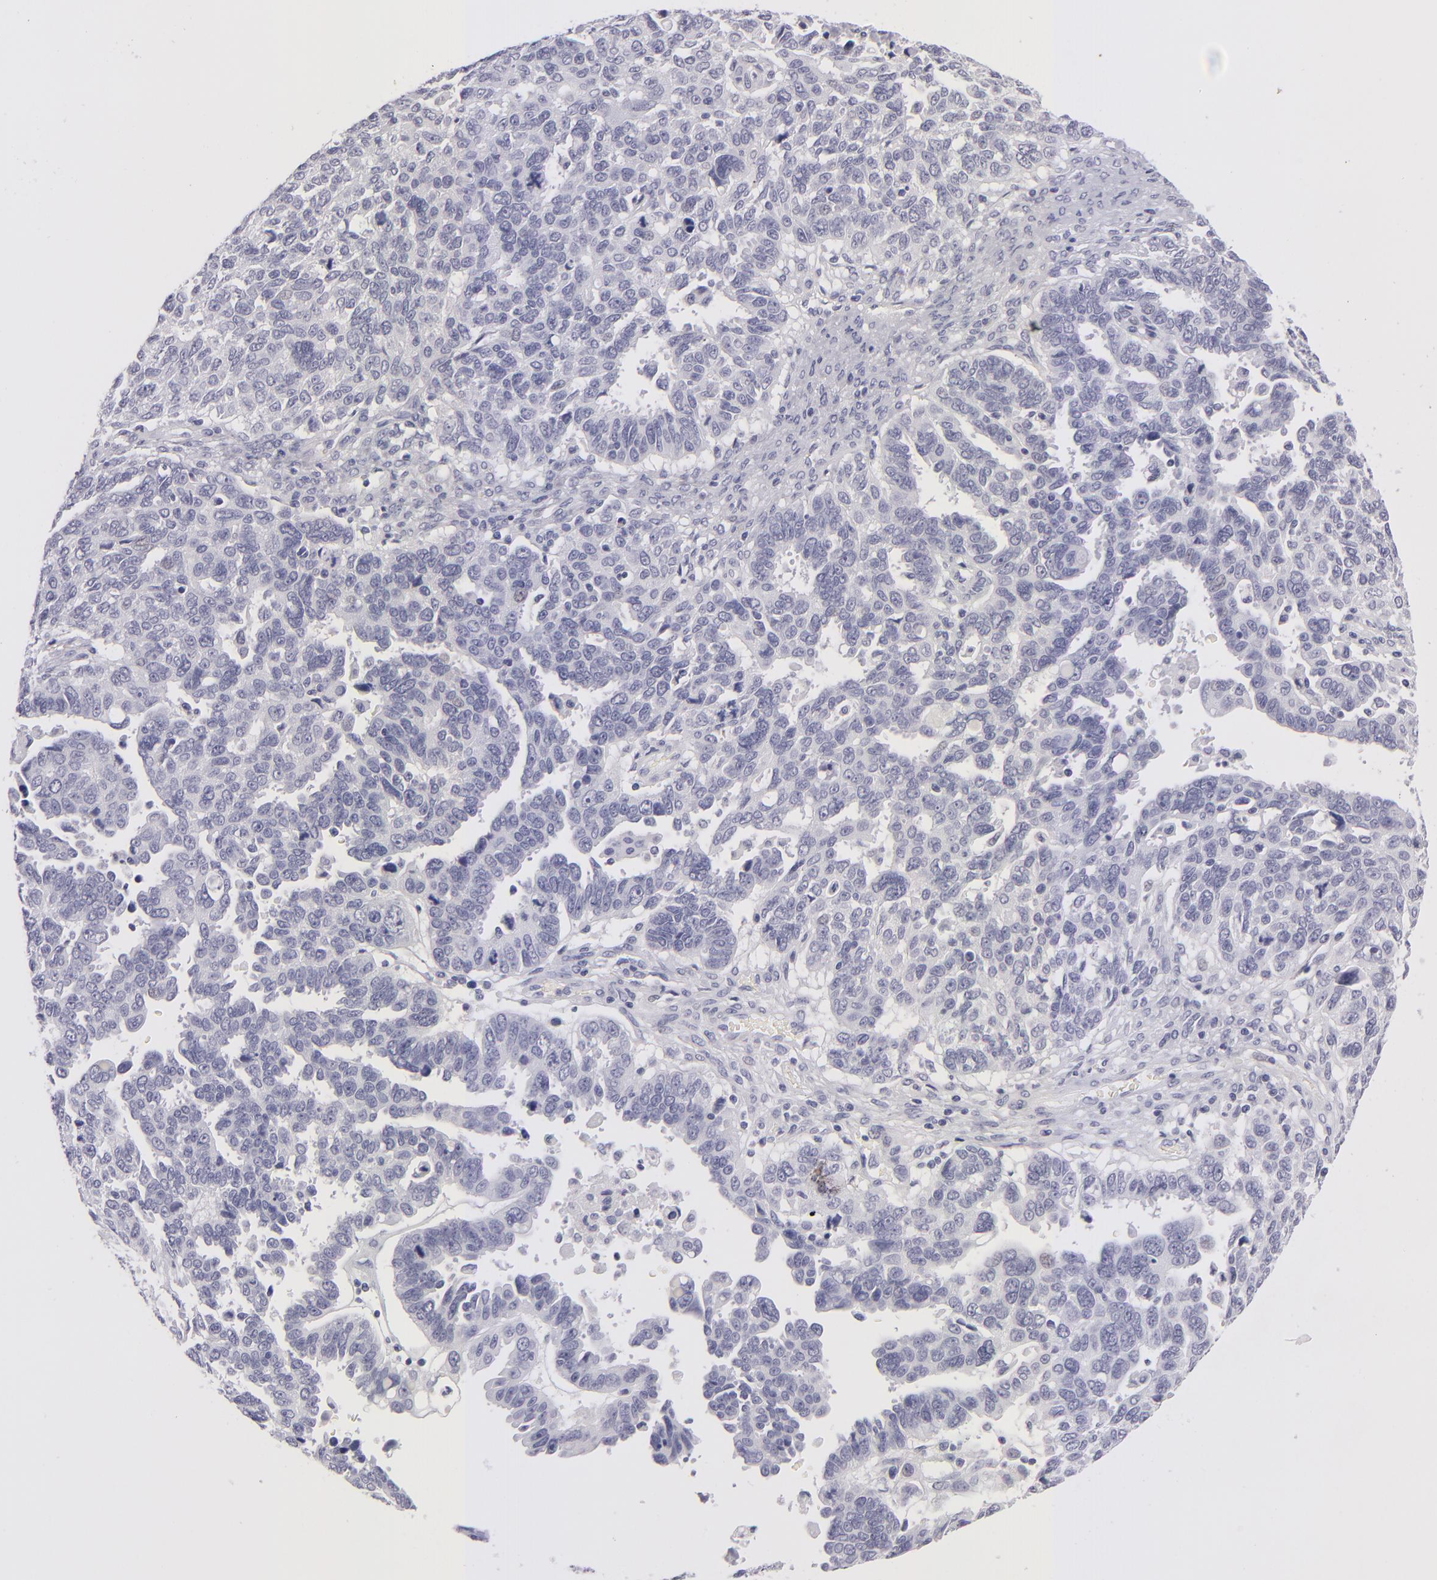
{"staining": {"intensity": "negative", "quantity": "none", "location": "none"}, "tissue": "ovarian cancer", "cell_type": "Tumor cells", "image_type": "cancer", "snomed": [{"axis": "morphology", "description": "Carcinoma, endometroid"}, {"axis": "morphology", "description": "Cystadenocarcinoma, serous, NOS"}, {"axis": "topography", "description": "Ovary"}], "caption": "IHC histopathology image of neoplastic tissue: endometroid carcinoma (ovarian) stained with DAB (3,3'-diaminobenzidine) reveals no significant protein positivity in tumor cells.", "gene": "TNNC1", "patient": {"sex": "female", "age": 45}}